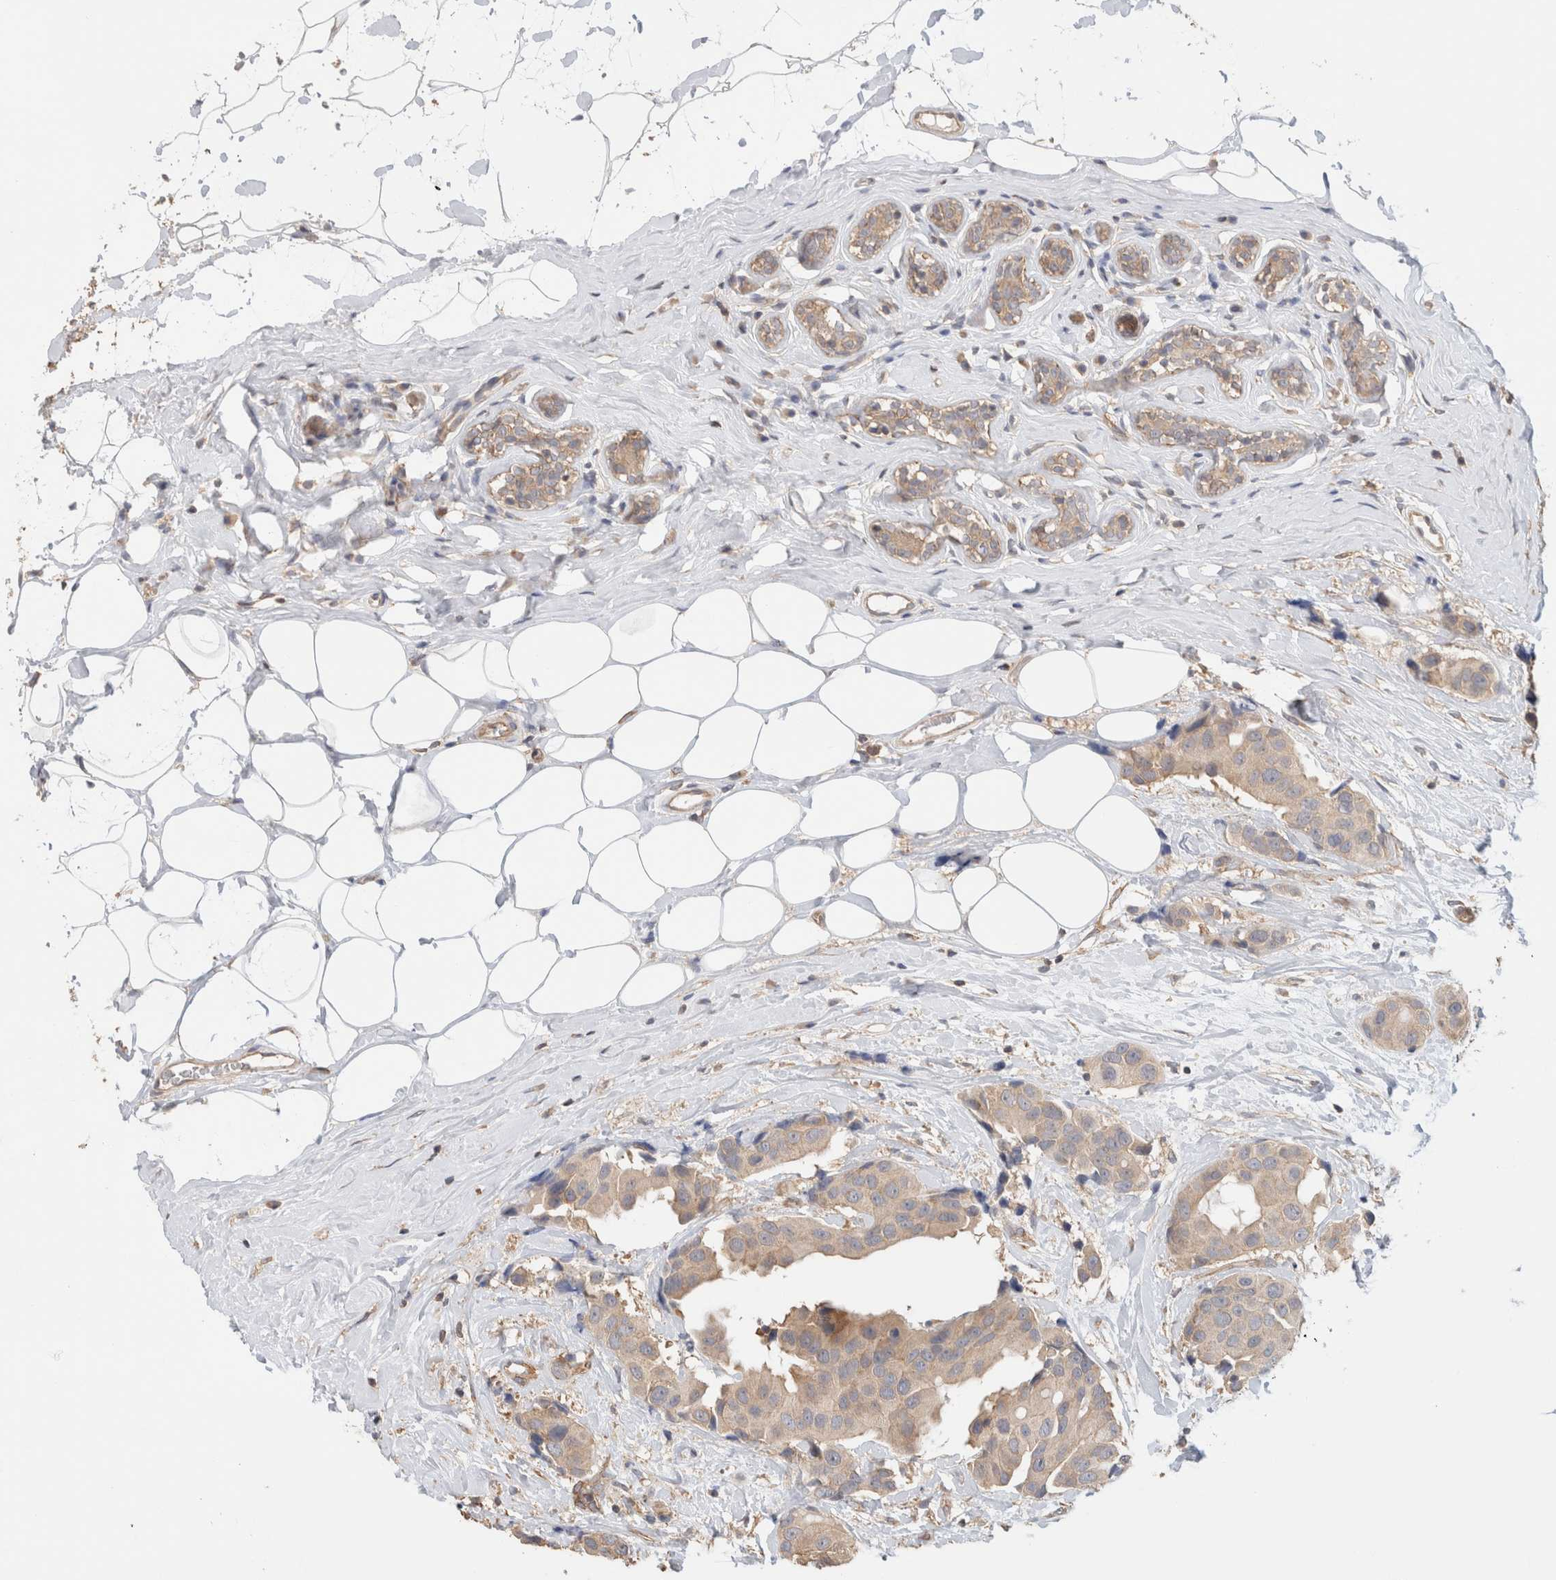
{"staining": {"intensity": "weak", "quantity": ">75%", "location": "cytoplasmic/membranous"}, "tissue": "breast cancer", "cell_type": "Tumor cells", "image_type": "cancer", "snomed": [{"axis": "morphology", "description": "Normal tissue, NOS"}, {"axis": "morphology", "description": "Duct carcinoma"}, {"axis": "topography", "description": "Breast"}], "caption": "About >75% of tumor cells in human breast intraductal carcinoma display weak cytoplasmic/membranous protein staining as visualized by brown immunohistochemical staining.", "gene": "CFAP418", "patient": {"sex": "female", "age": 39}}